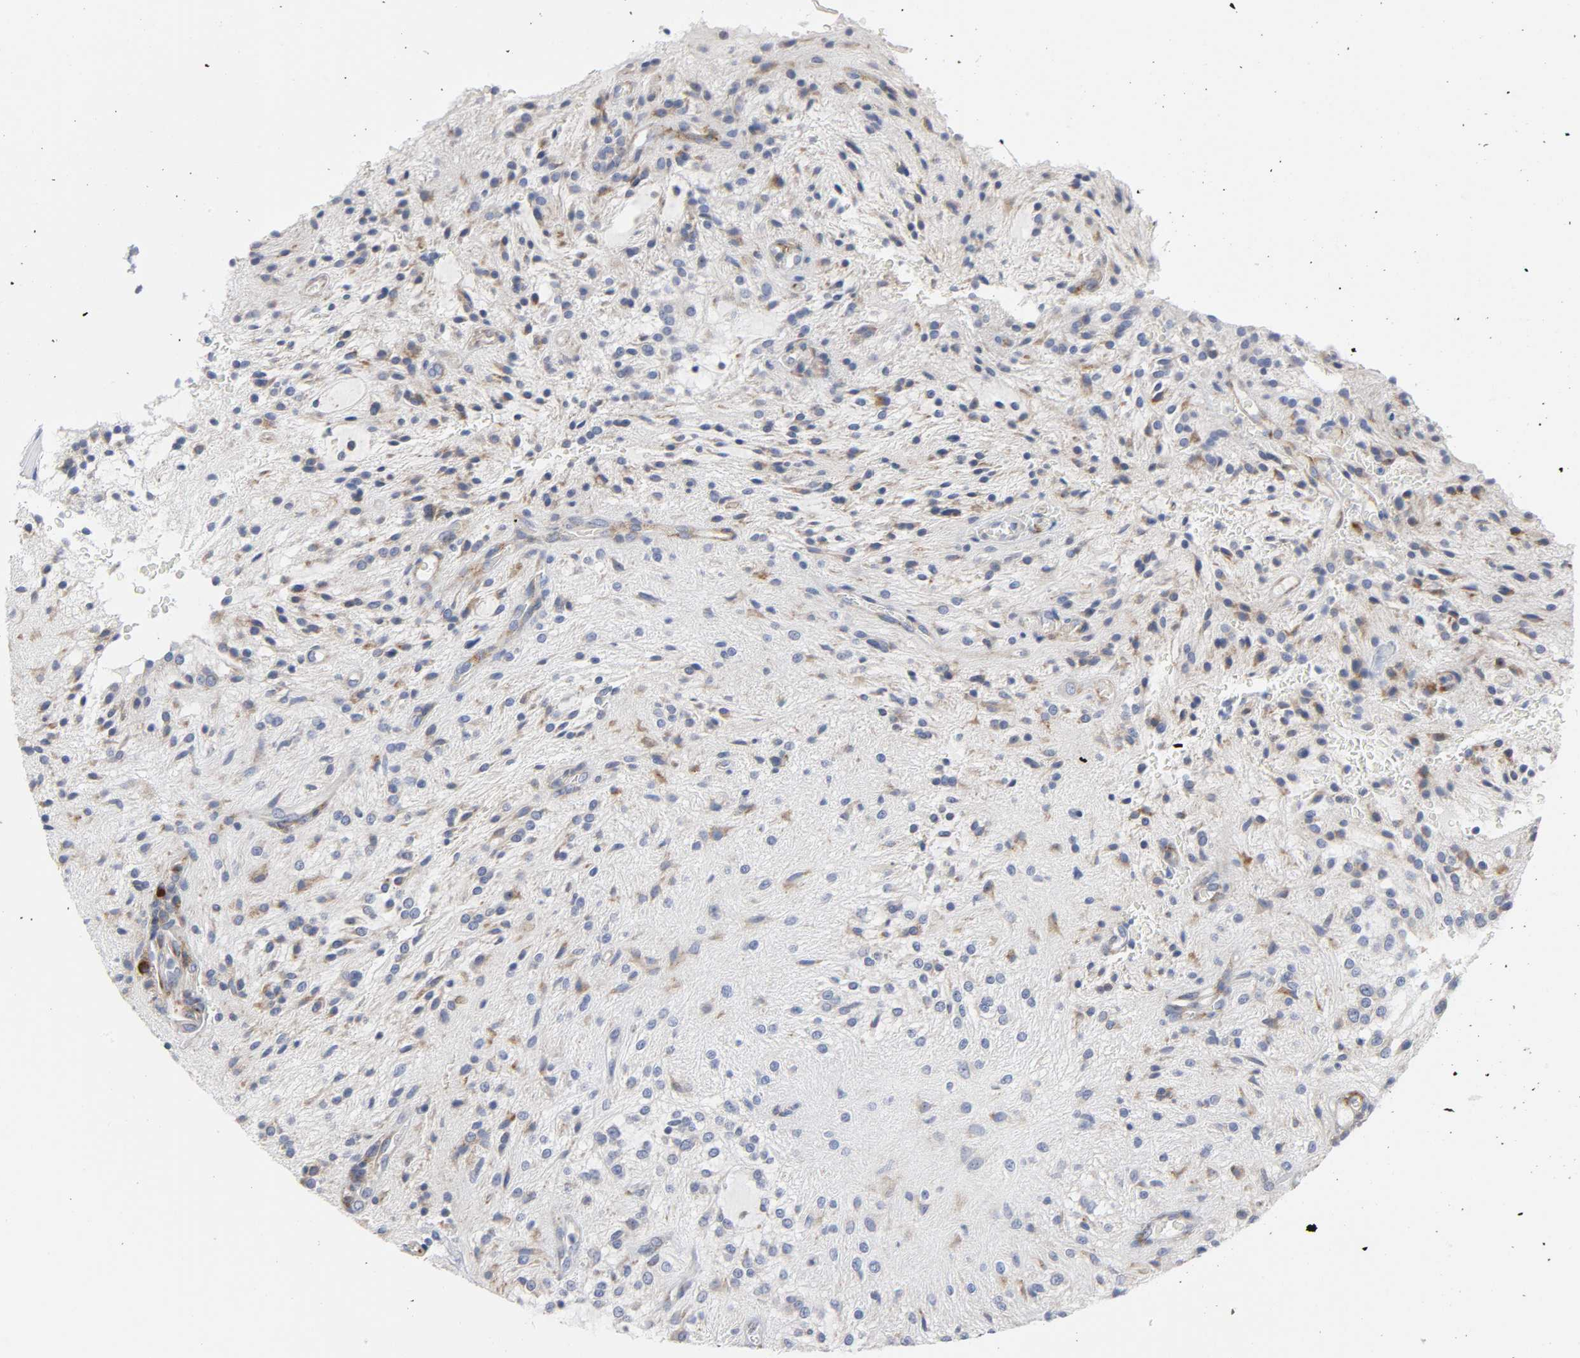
{"staining": {"intensity": "moderate", "quantity": "25%-75%", "location": "cytoplasmic/membranous"}, "tissue": "glioma", "cell_type": "Tumor cells", "image_type": "cancer", "snomed": [{"axis": "morphology", "description": "Glioma, malignant, NOS"}, {"axis": "topography", "description": "Cerebellum"}], "caption": "Human glioma stained with a brown dye shows moderate cytoplasmic/membranous positive expression in about 25%-75% of tumor cells.", "gene": "REL", "patient": {"sex": "female", "age": 10}}